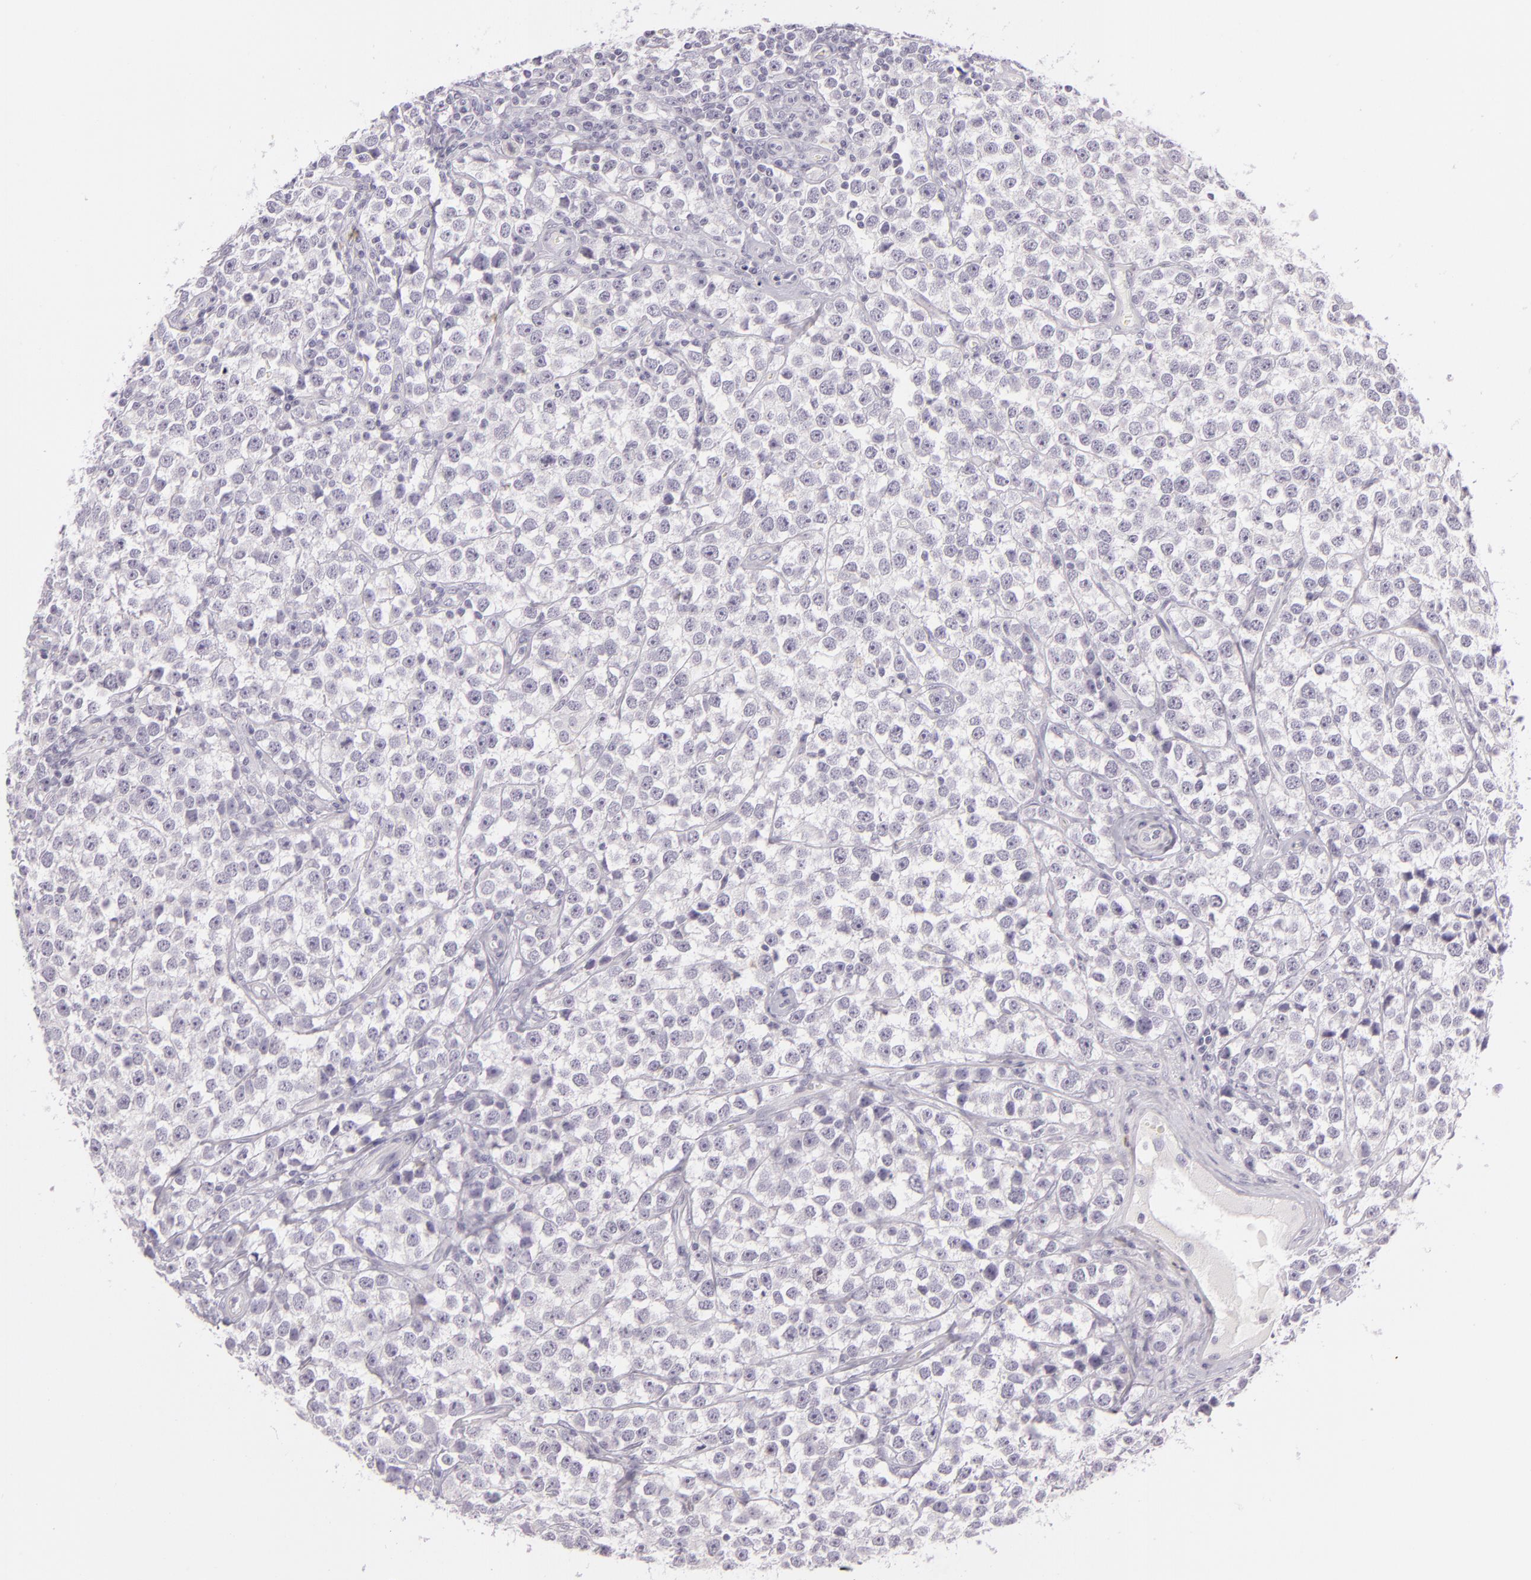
{"staining": {"intensity": "negative", "quantity": "none", "location": "none"}, "tissue": "testis cancer", "cell_type": "Tumor cells", "image_type": "cancer", "snomed": [{"axis": "morphology", "description": "Seminoma, NOS"}, {"axis": "topography", "description": "Testis"}], "caption": "Immunohistochemistry (IHC) of human testis cancer (seminoma) exhibits no positivity in tumor cells.", "gene": "CBS", "patient": {"sex": "male", "age": 25}}